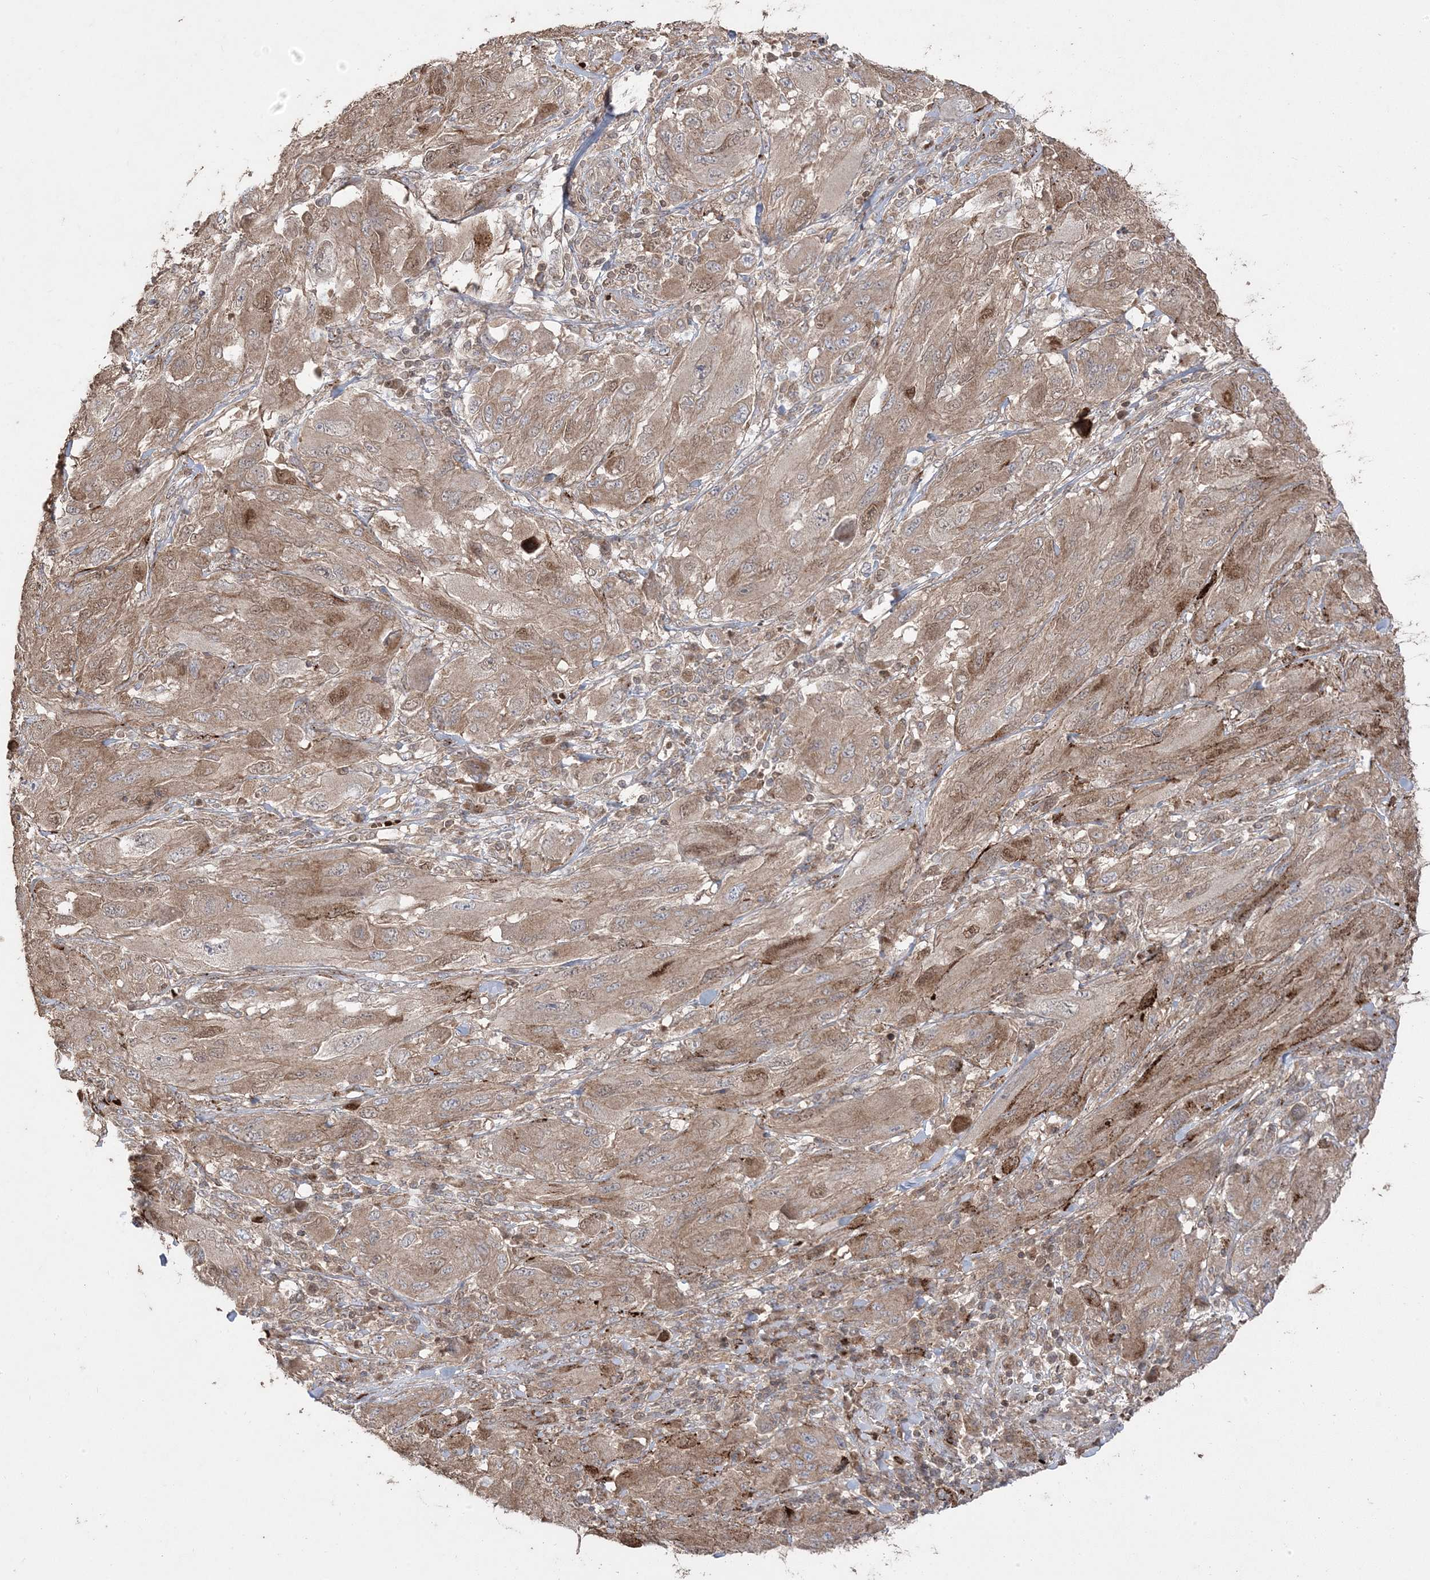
{"staining": {"intensity": "moderate", "quantity": "25%-75%", "location": "cytoplasmic/membranous,nuclear"}, "tissue": "melanoma", "cell_type": "Tumor cells", "image_type": "cancer", "snomed": [{"axis": "morphology", "description": "Malignant melanoma, NOS"}, {"axis": "topography", "description": "Skin"}], "caption": "Immunohistochemical staining of malignant melanoma reveals moderate cytoplasmic/membranous and nuclear protein positivity in approximately 25%-75% of tumor cells. The protein is shown in brown color, while the nuclei are stained blue.", "gene": "PPOX", "patient": {"sex": "female", "age": 91}}